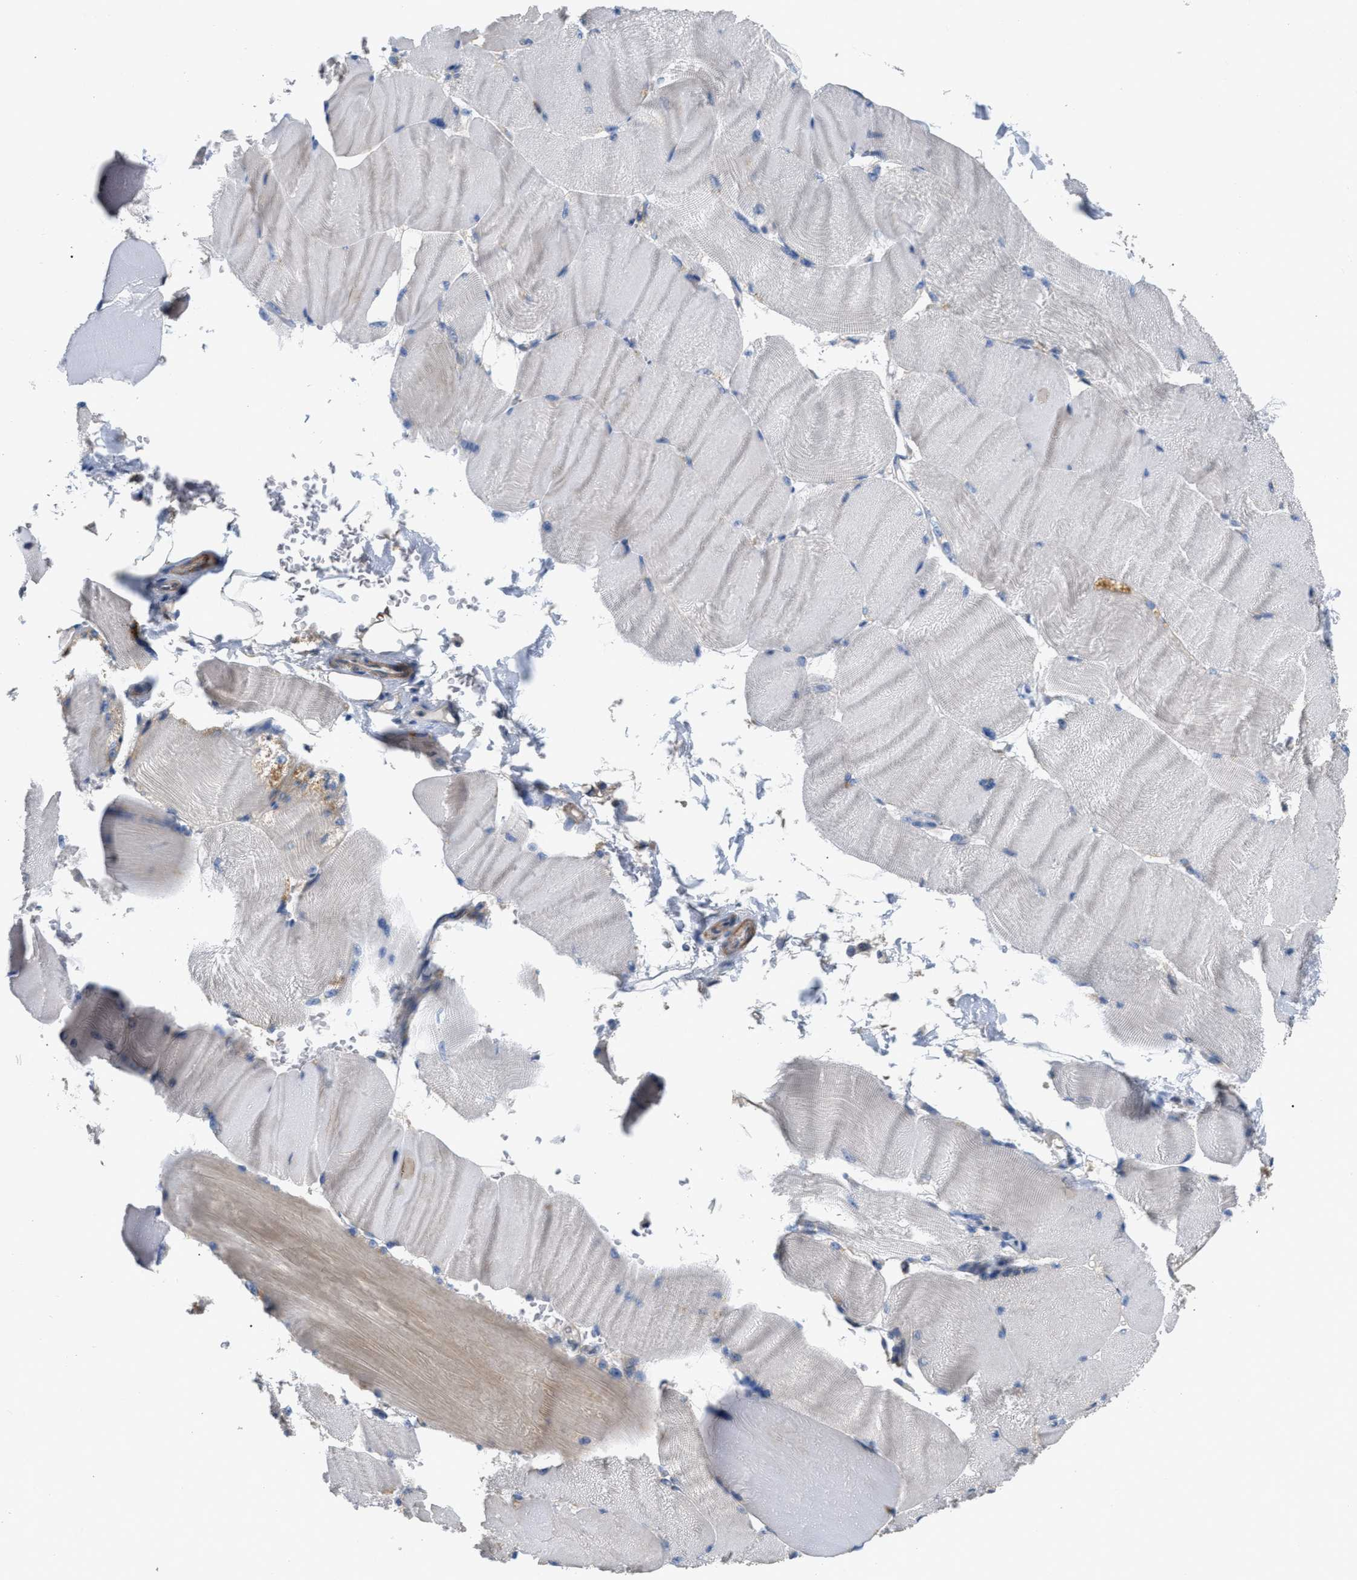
{"staining": {"intensity": "weak", "quantity": "<25%", "location": "cytoplasmic/membranous"}, "tissue": "skeletal muscle", "cell_type": "Myocytes", "image_type": "normal", "snomed": [{"axis": "morphology", "description": "Normal tissue, NOS"}, {"axis": "topography", "description": "Skin"}, {"axis": "topography", "description": "Skeletal muscle"}], "caption": "Immunohistochemical staining of benign human skeletal muscle shows no significant positivity in myocytes. The staining was performed using DAB to visualize the protein expression in brown, while the nuclei were stained in blue with hematoxylin (Magnification: 20x).", "gene": "DHX58", "patient": {"sex": "male", "age": 83}}